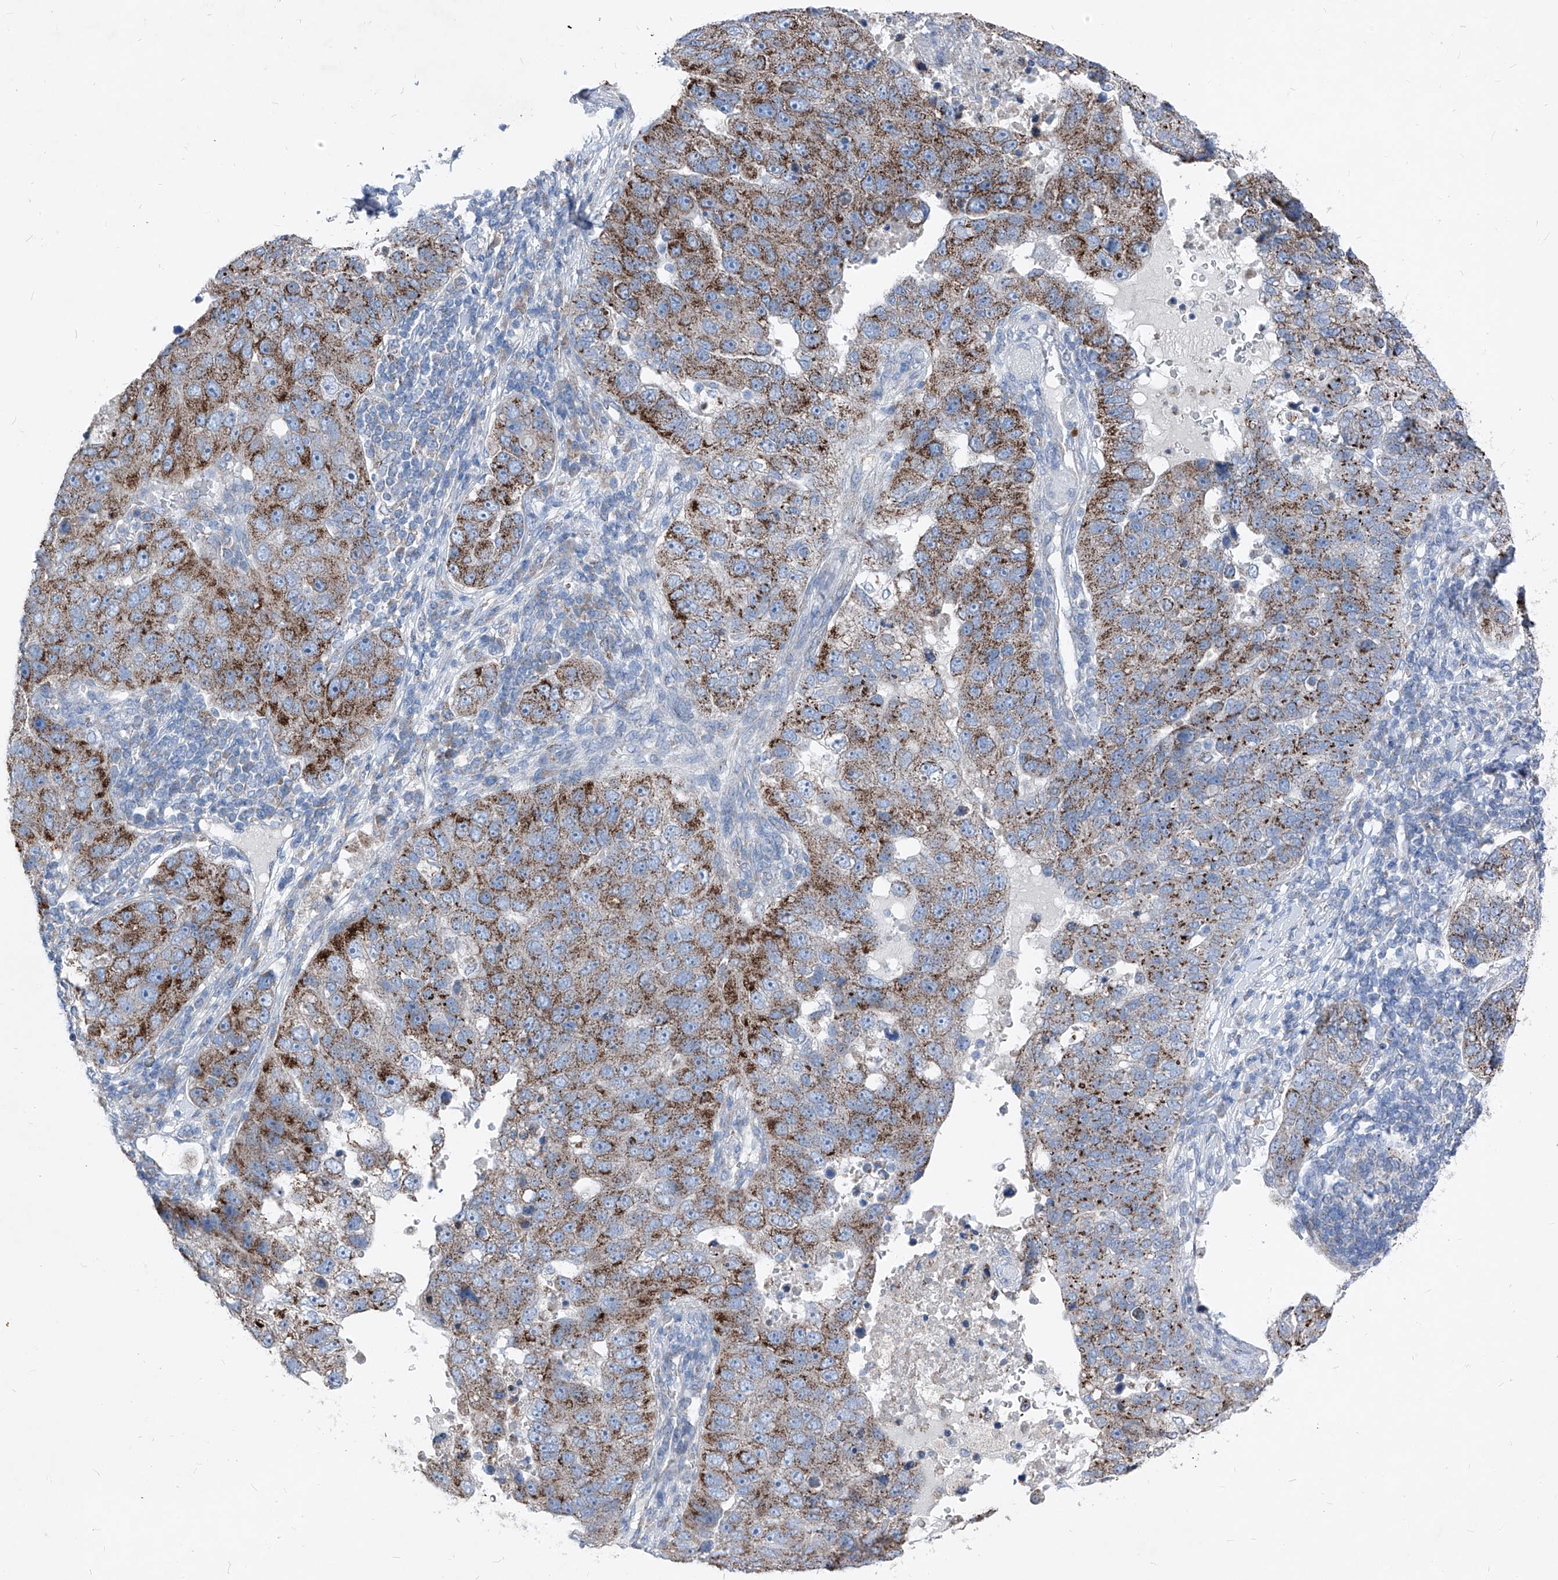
{"staining": {"intensity": "moderate", "quantity": ">75%", "location": "cytoplasmic/membranous"}, "tissue": "pancreatic cancer", "cell_type": "Tumor cells", "image_type": "cancer", "snomed": [{"axis": "morphology", "description": "Adenocarcinoma, NOS"}, {"axis": "topography", "description": "Pancreas"}], "caption": "Pancreatic cancer (adenocarcinoma) stained with a protein marker exhibits moderate staining in tumor cells.", "gene": "AGPS", "patient": {"sex": "female", "age": 61}}